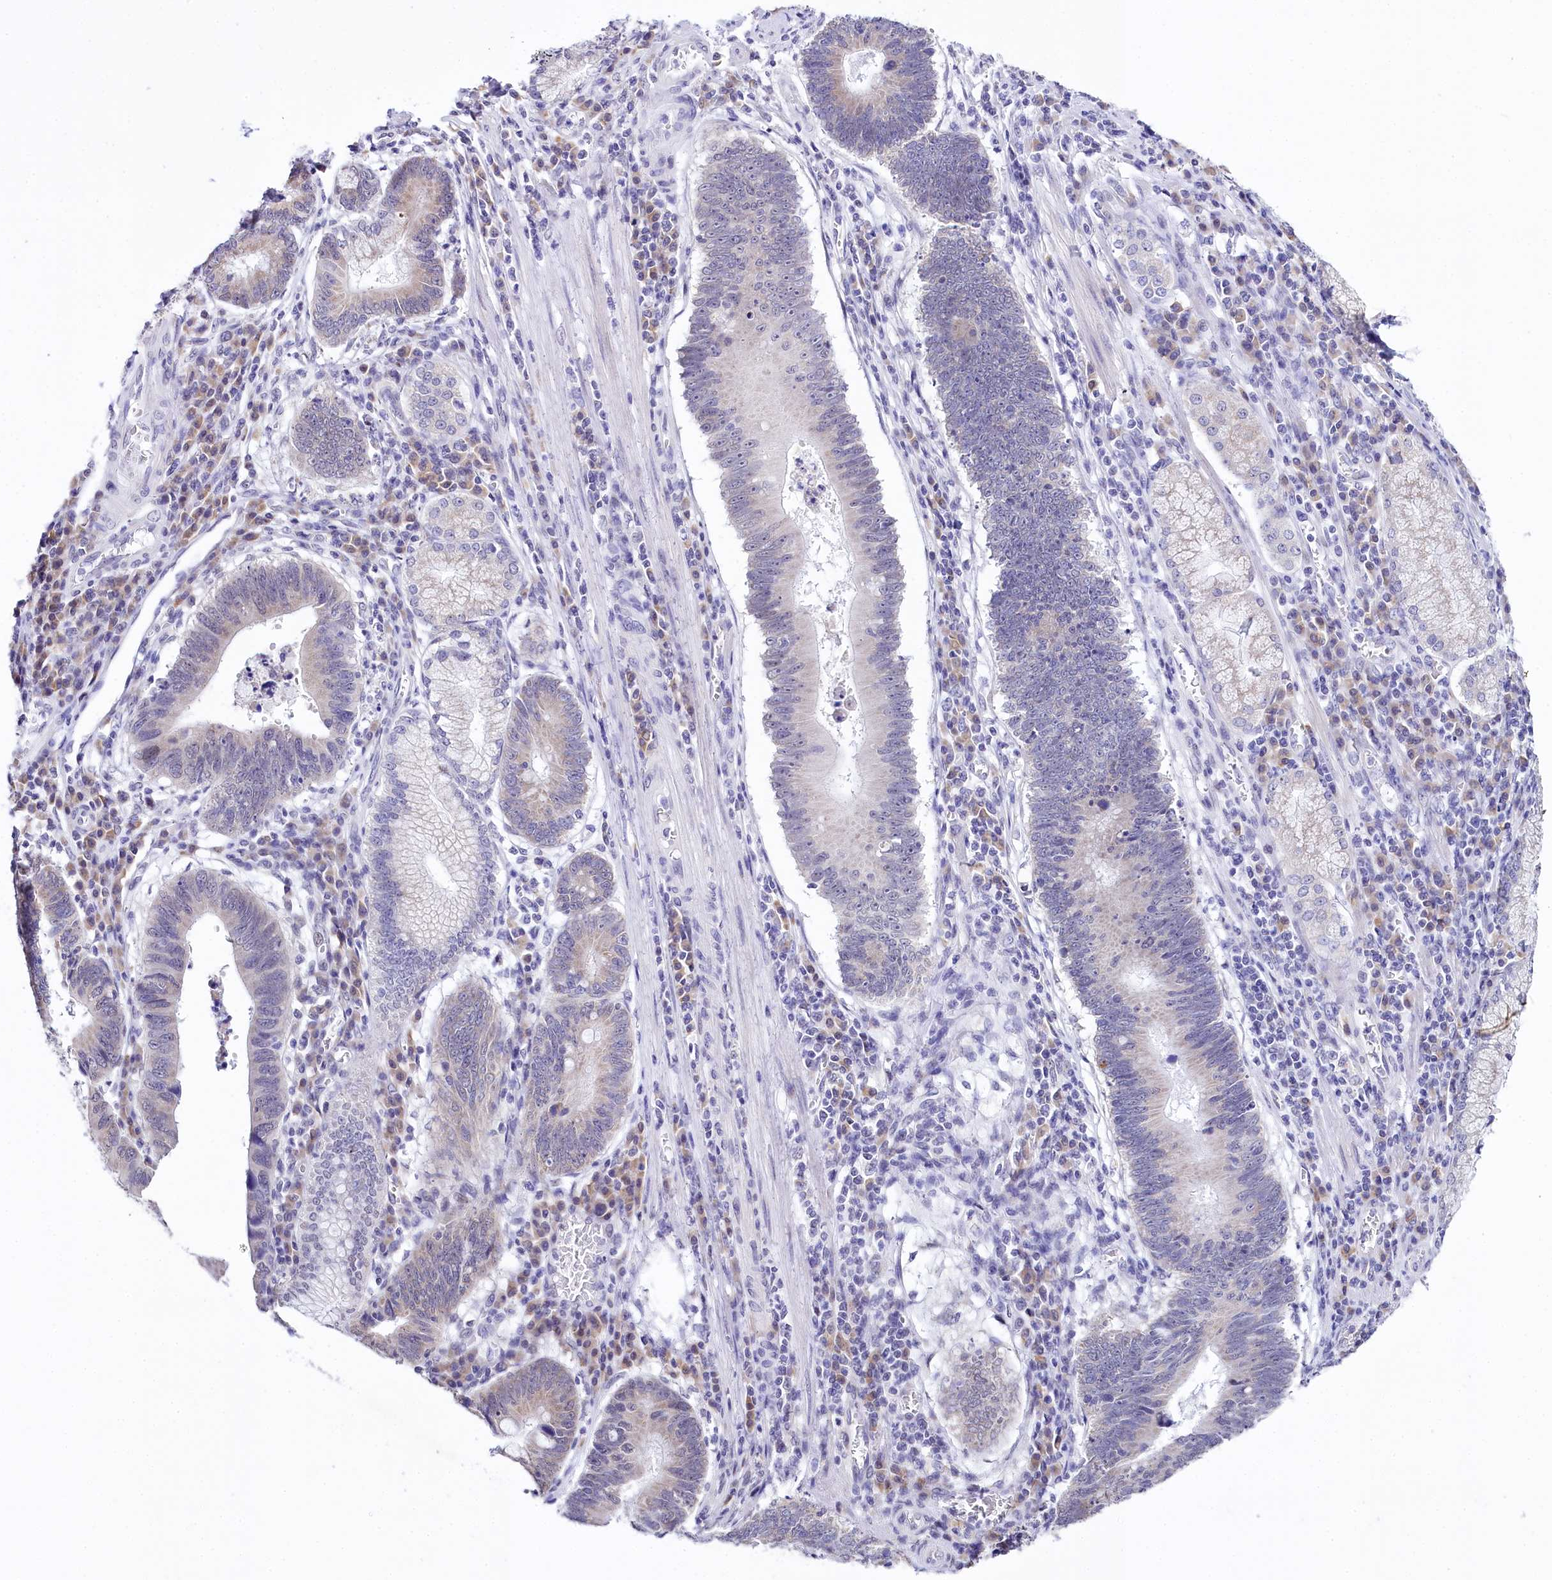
{"staining": {"intensity": "weak", "quantity": "<25%", "location": "cytoplasmic/membranous,nuclear"}, "tissue": "stomach cancer", "cell_type": "Tumor cells", "image_type": "cancer", "snomed": [{"axis": "morphology", "description": "Adenocarcinoma, NOS"}, {"axis": "topography", "description": "Stomach"}], "caption": "High magnification brightfield microscopy of stomach cancer stained with DAB (3,3'-diaminobenzidine) (brown) and counterstained with hematoxylin (blue): tumor cells show no significant positivity.", "gene": "SPATS2", "patient": {"sex": "male", "age": 59}}